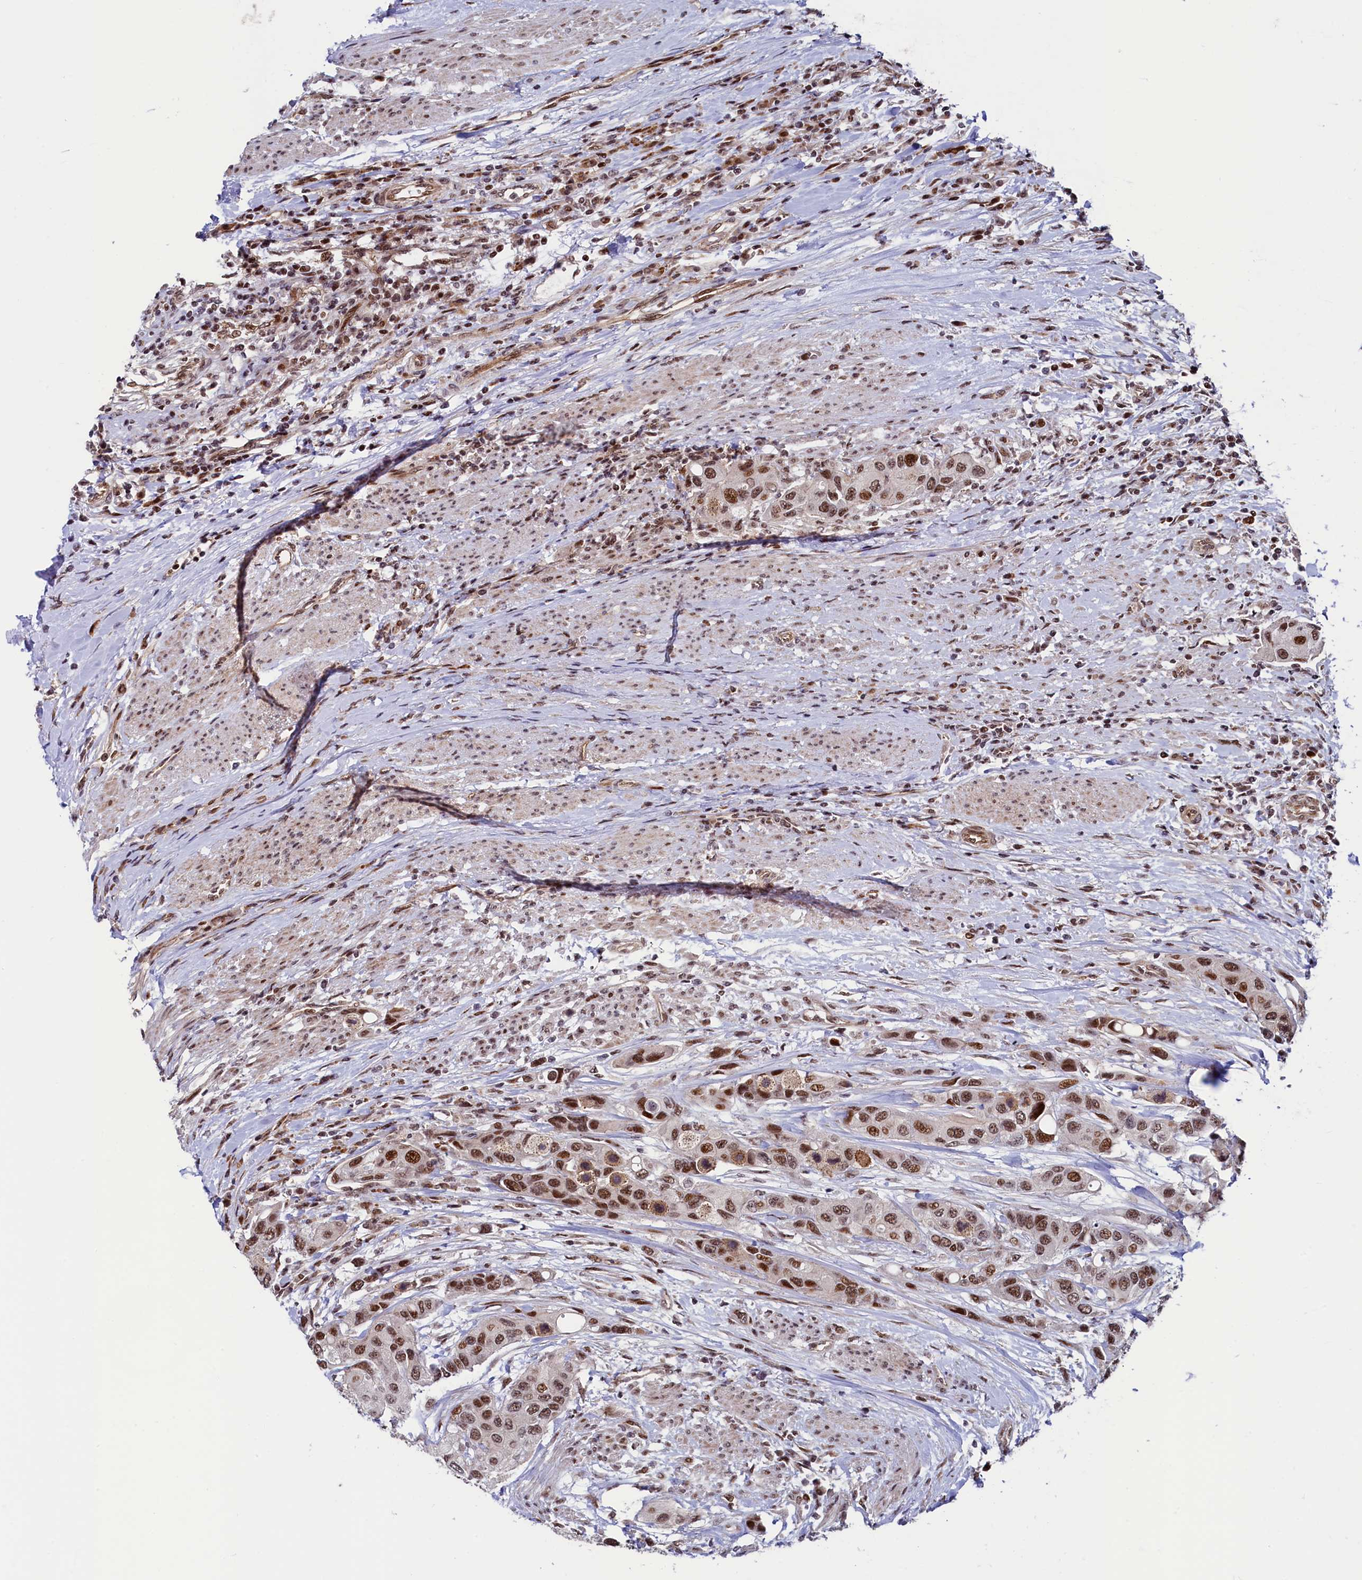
{"staining": {"intensity": "moderate", "quantity": ">75%", "location": "nuclear"}, "tissue": "urothelial cancer", "cell_type": "Tumor cells", "image_type": "cancer", "snomed": [{"axis": "morphology", "description": "Normal tissue, NOS"}, {"axis": "morphology", "description": "Urothelial carcinoma, High grade"}, {"axis": "topography", "description": "Vascular tissue"}, {"axis": "topography", "description": "Urinary bladder"}], "caption": "IHC of human urothelial carcinoma (high-grade) reveals medium levels of moderate nuclear expression in about >75% of tumor cells.", "gene": "LEO1", "patient": {"sex": "female", "age": 56}}